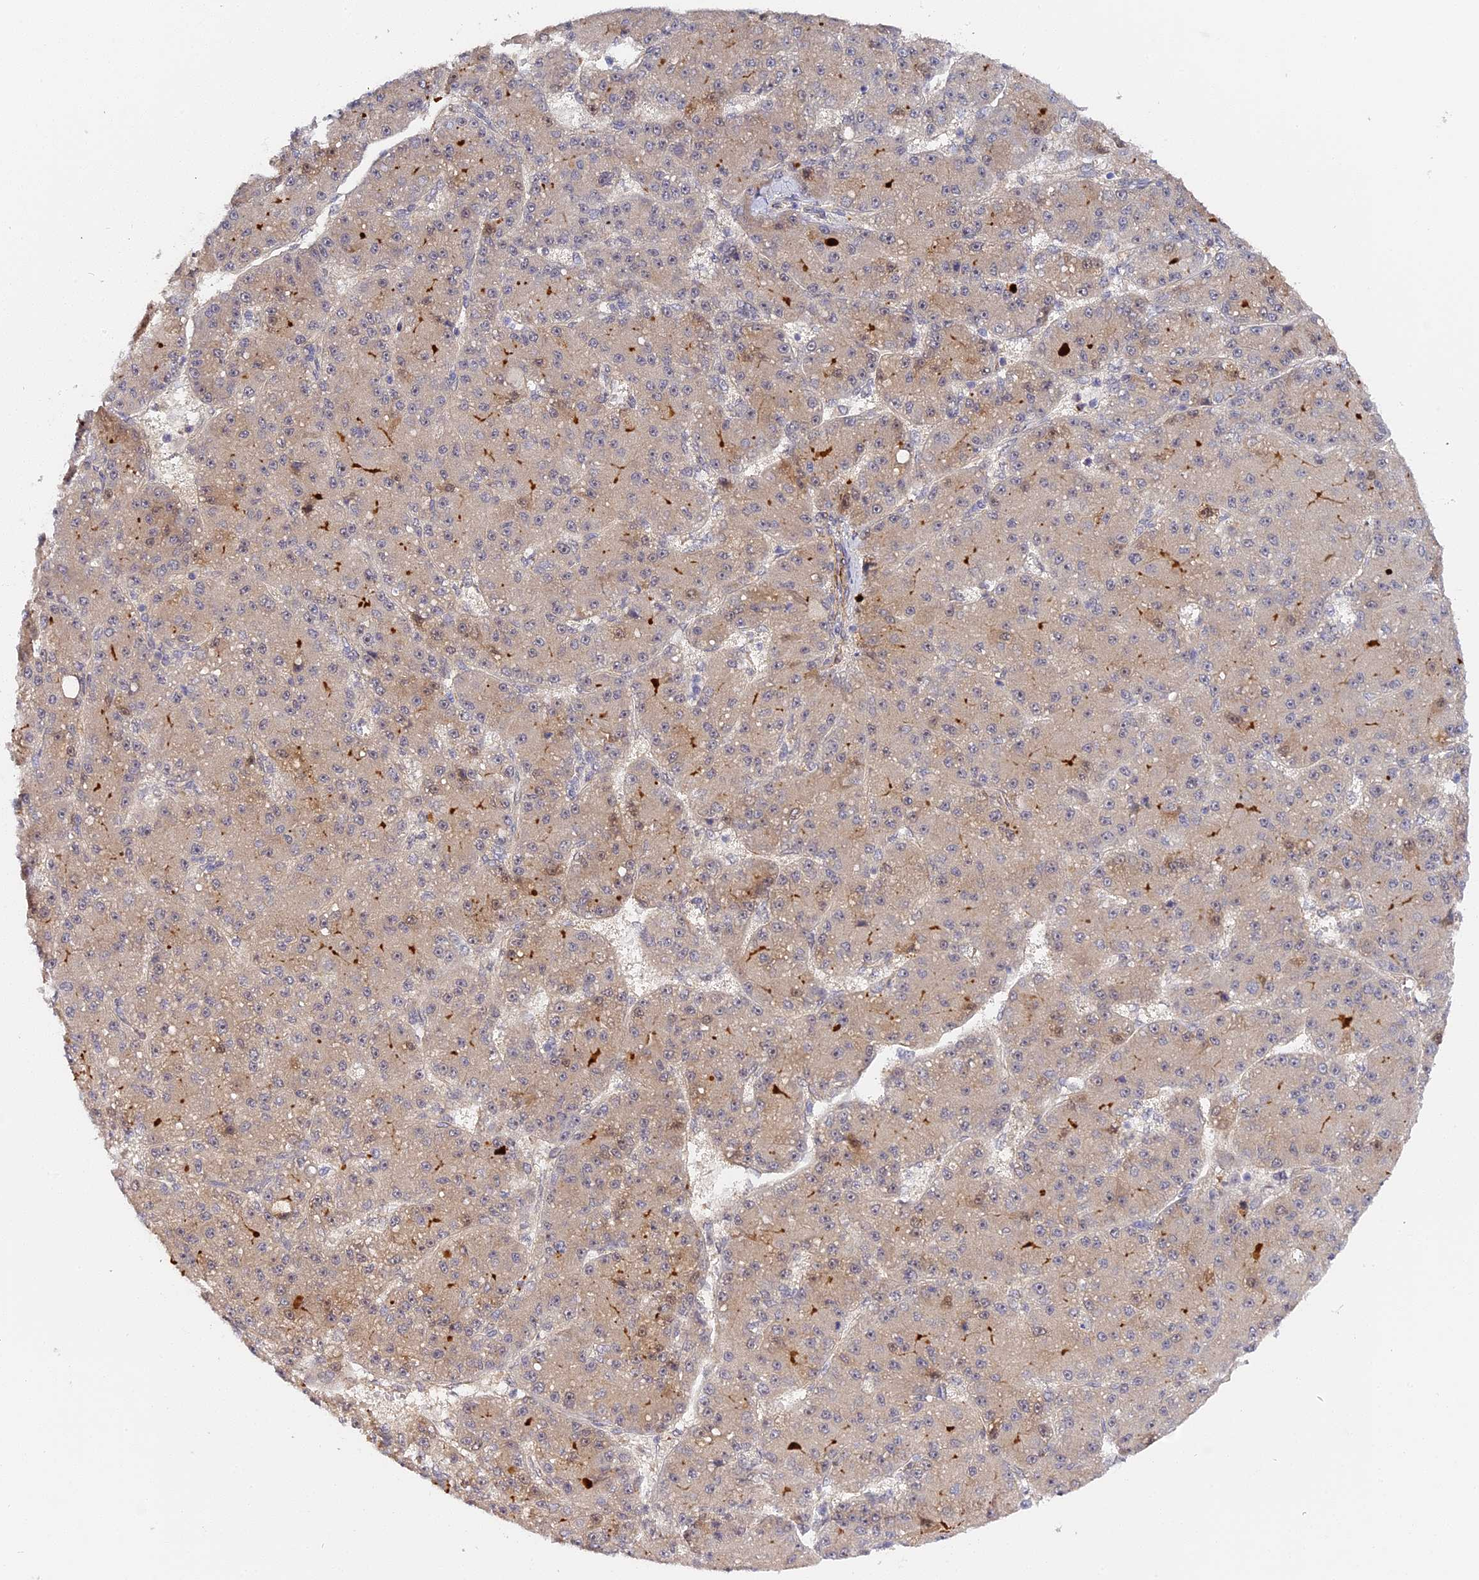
{"staining": {"intensity": "weak", "quantity": "25%-75%", "location": "cytoplasmic/membranous"}, "tissue": "liver cancer", "cell_type": "Tumor cells", "image_type": "cancer", "snomed": [{"axis": "morphology", "description": "Carcinoma, Hepatocellular, NOS"}, {"axis": "topography", "description": "Liver"}], "caption": "DAB immunohistochemical staining of human liver hepatocellular carcinoma exhibits weak cytoplasmic/membranous protein expression in approximately 25%-75% of tumor cells.", "gene": "IMPACT", "patient": {"sex": "male", "age": 67}}